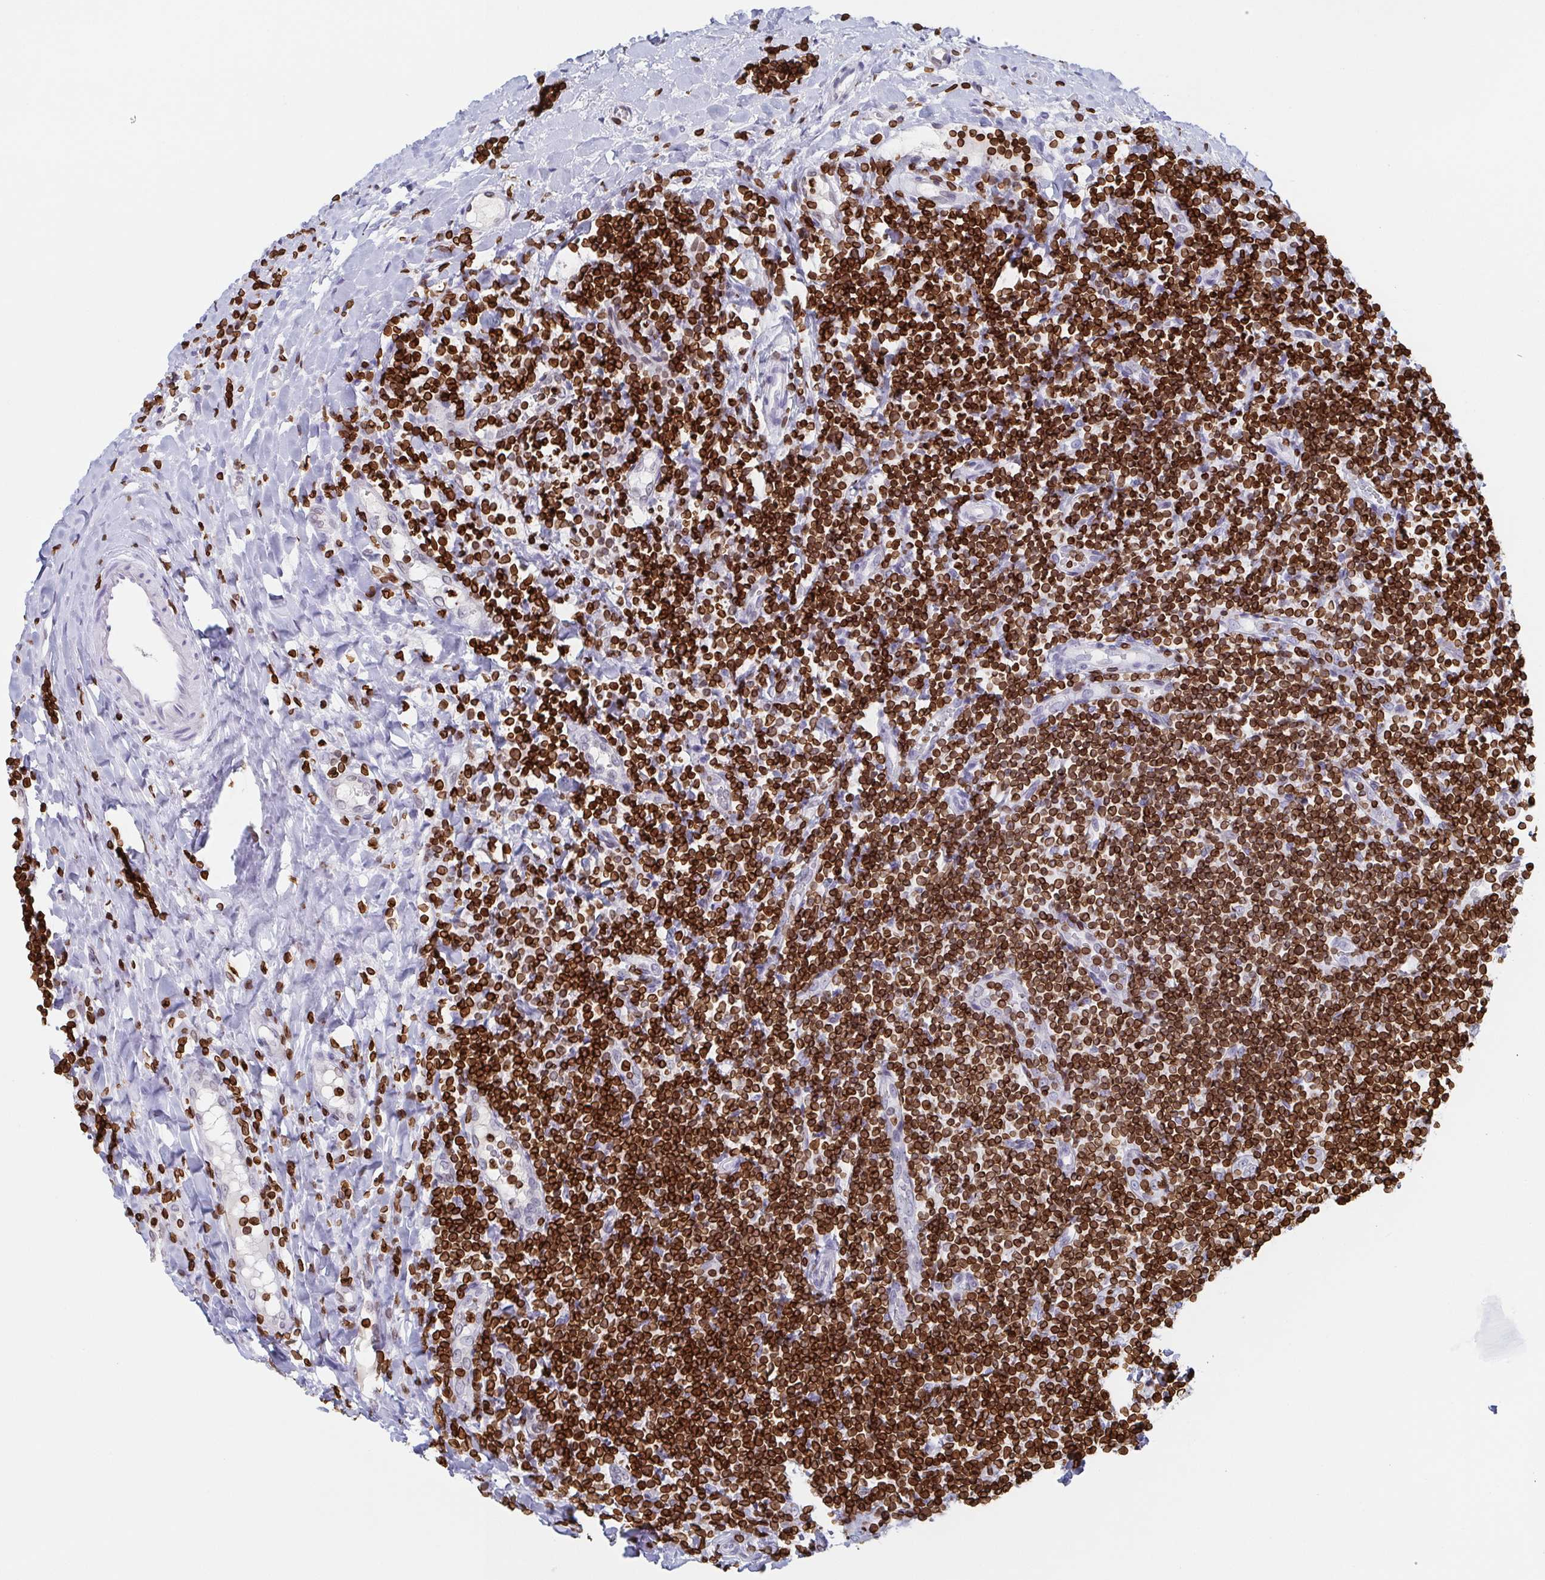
{"staining": {"intensity": "strong", "quantity": ">75%", "location": "cytoplasmic/membranous,nuclear"}, "tissue": "tonsil", "cell_type": "Germinal center cells", "image_type": "normal", "snomed": [{"axis": "morphology", "description": "Normal tissue, NOS"}, {"axis": "topography", "description": "Tonsil"}], "caption": "Immunohistochemistry staining of benign tonsil, which shows high levels of strong cytoplasmic/membranous,nuclear expression in approximately >75% of germinal center cells indicating strong cytoplasmic/membranous,nuclear protein expression. The staining was performed using DAB (brown) for protein detection and nuclei were counterstained in hematoxylin (blue).", "gene": "BTBD7", "patient": {"sex": "female", "age": 10}}